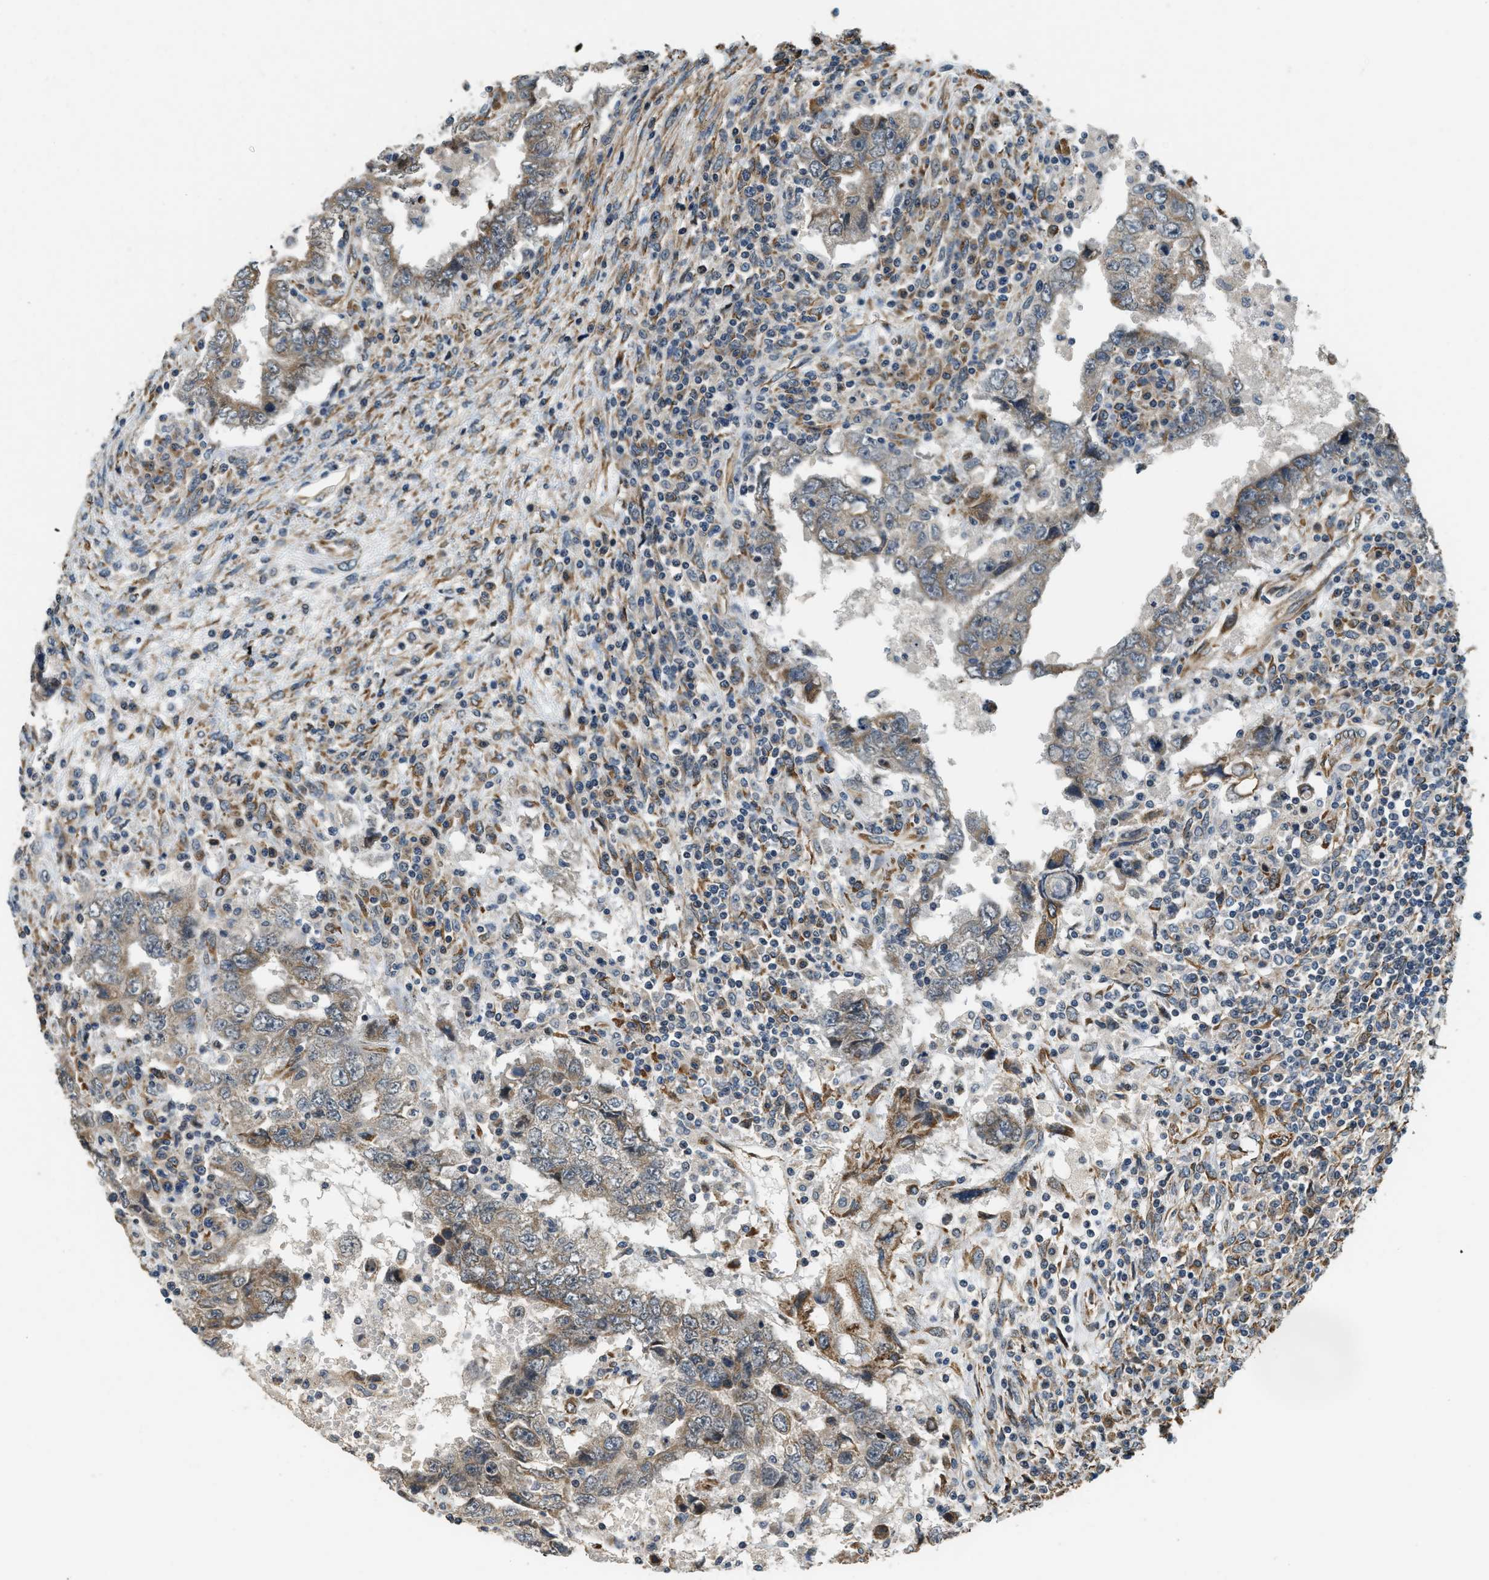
{"staining": {"intensity": "moderate", "quantity": ">75%", "location": "cytoplasmic/membranous"}, "tissue": "testis cancer", "cell_type": "Tumor cells", "image_type": "cancer", "snomed": [{"axis": "morphology", "description": "Carcinoma, Embryonal, NOS"}, {"axis": "topography", "description": "Testis"}], "caption": "Immunohistochemistry staining of testis cancer (embryonal carcinoma), which shows medium levels of moderate cytoplasmic/membranous positivity in approximately >75% of tumor cells indicating moderate cytoplasmic/membranous protein staining. The staining was performed using DAB (brown) for protein detection and nuclei were counterstained in hematoxylin (blue).", "gene": "ALOX12", "patient": {"sex": "male", "age": 26}}